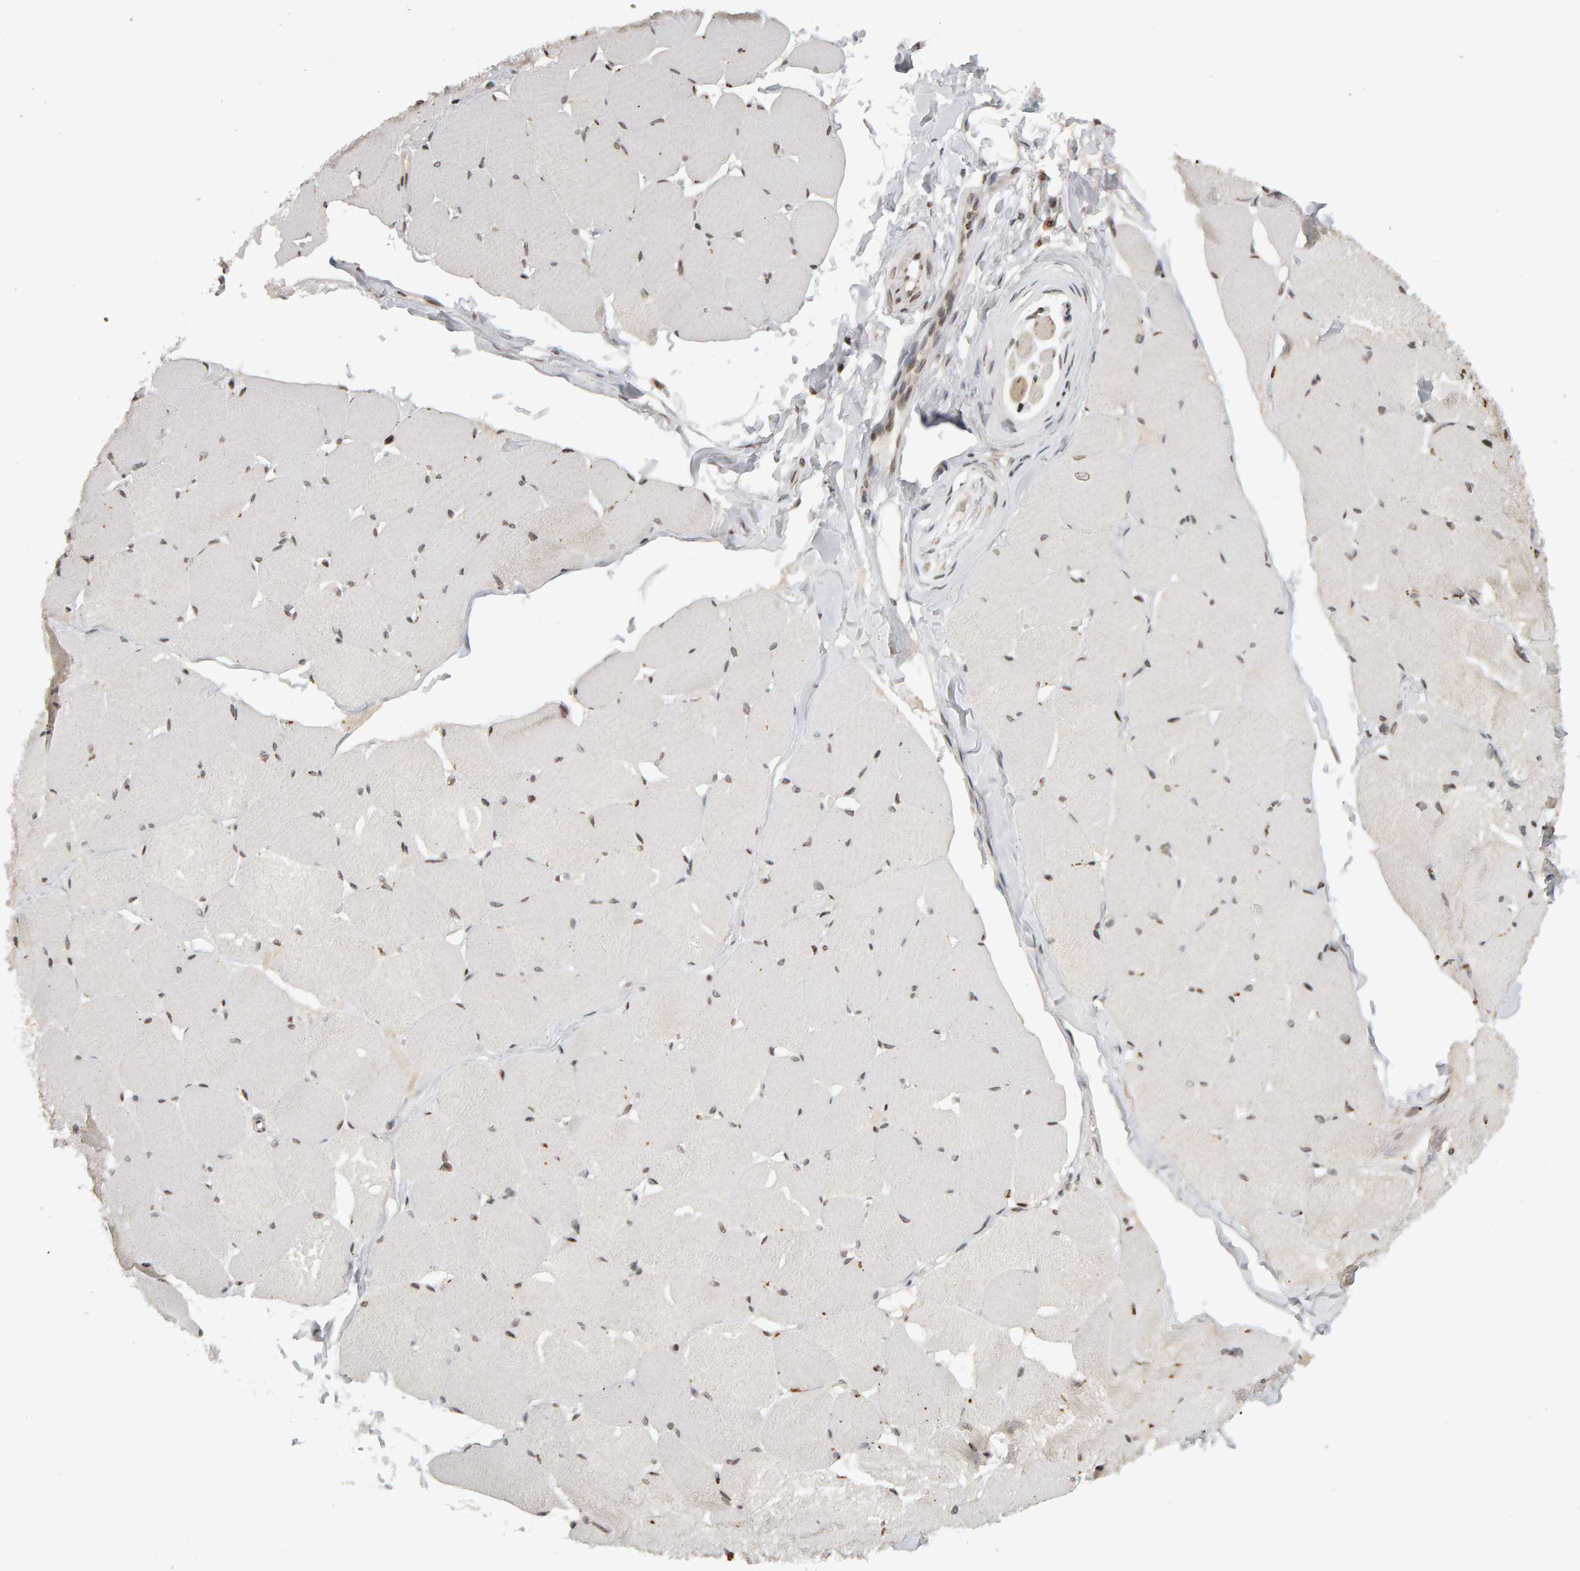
{"staining": {"intensity": "weak", "quantity": "25%-75%", "location": "cytoplasmic/membranous,nuclear"}, "tissue": "skeletal muscle", "cell_type": "Myocytes", "image_type": "normal", "snomed": [{"axis": "morphology", "description": "Normal tissue, NOS"}, {"axis": "topography", "description": "Skin"}, {"axis": "topography", "description": "Skeletal muscle"}], "caption": "The immunohistochemical stain highlights weak cytoplasmic/membranous,nuclear expression in myocytes of unremarkable skeletal muscle.", "gene": "TRAM1", "patient": {"sex": "male", "age": 83}}